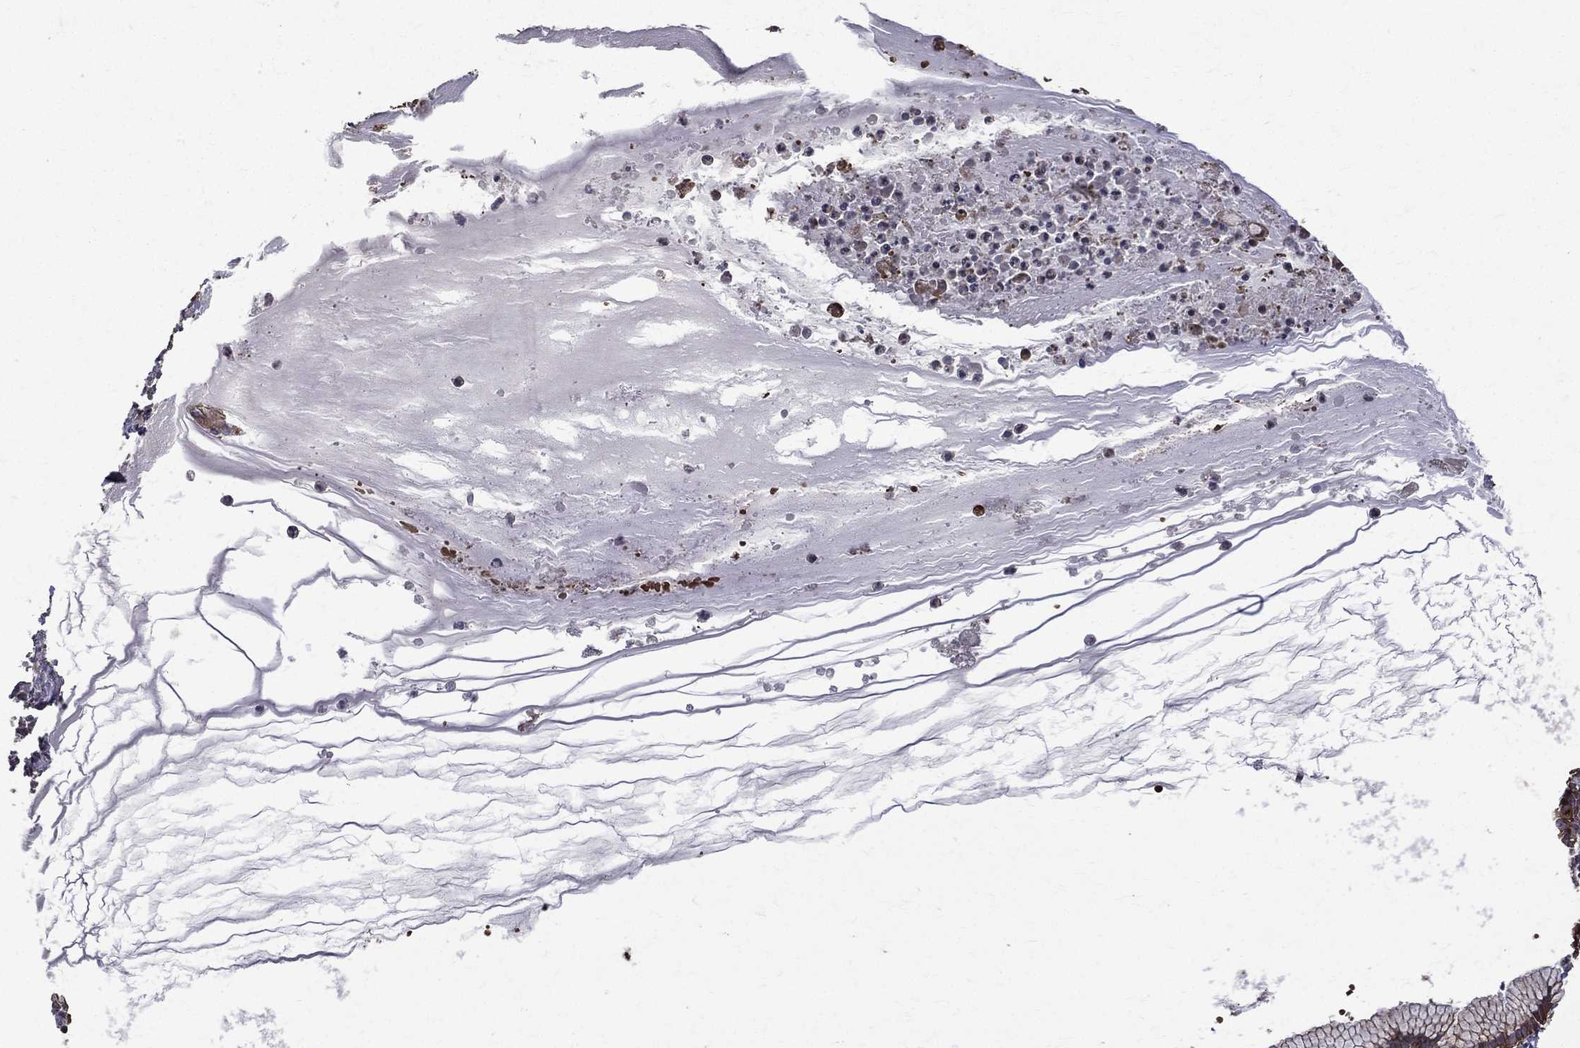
{"staining": {"intensity": "moderate", "quantity": "25%-75%", "location": "cytoplasmic/membranous"}, "tissue": "ovarian cancer", "cell_type": "Tumor cells", "image_type": "cancer", "snomed": [{"axis": "morphology", "description": "Cystadenocarcinoma, mucinous, NOS"}, {"axis": "topography", "description": "Ovary"}], "caption": "Immunohistochemistry (IHC) micrograph of neoplastic tissue: human ovarian cancer (mucinous cystadenocarcinoma) stained using IHC reveals medium levels of moderate protein expression localized specifically in the cytoplasmic/membranous of tumor cells, appearing as a cytoplasmic/membranous brown color.", "gene": "RPGR", "patient": {"sex": "female", "age": 41}}